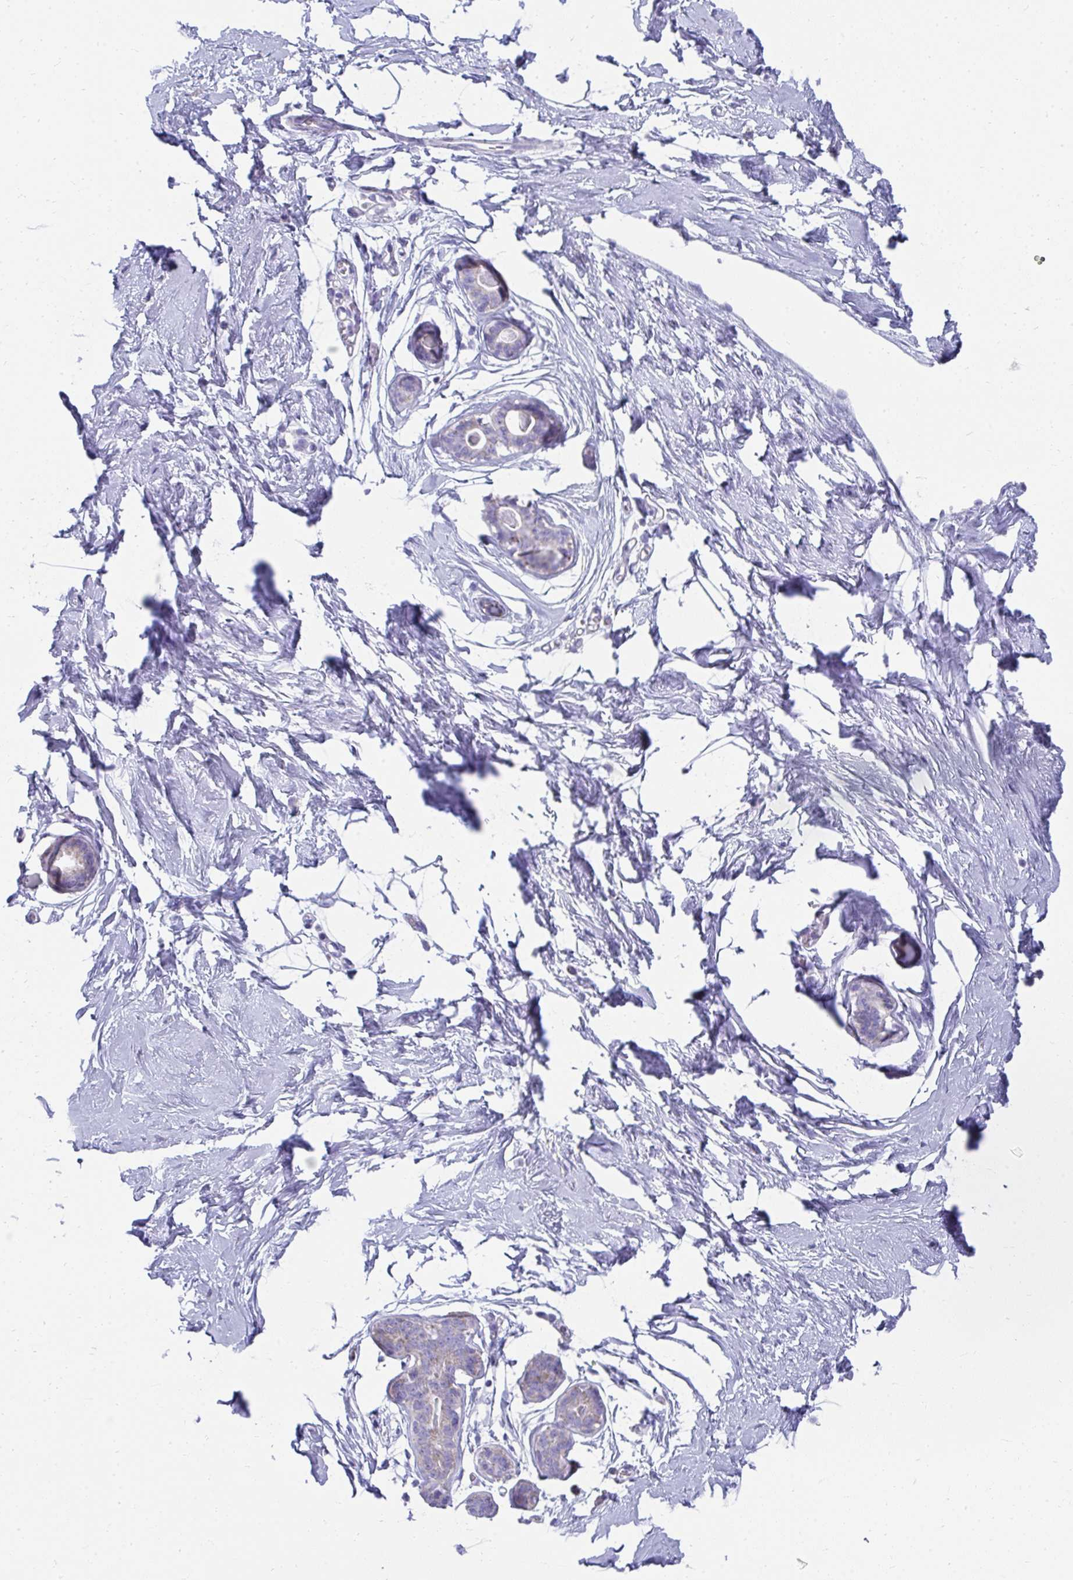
{"staining": {"intensity": "negative", "quantity": "none", "location": "none"}, "tissue": "breast", "cell_type": "Adipocytes", "image_type": "normal", "snomed": [{"axis": "morphology", "description": "Normal tissue, NOS"}, {"axis": "topography", "description": "Breast"}], "caption": "Immunohistochemical staining of normal breast shows no significant staining in adipocytes. Brightfield microscopy of immunohistochemistry stained with DAB (3,3'-diaminobenzidine) (brown) and hematoxylin (blue), captured at high magnification.", "gene": "SLC6A1", "patient": {"sex": "female", "age": 45}}